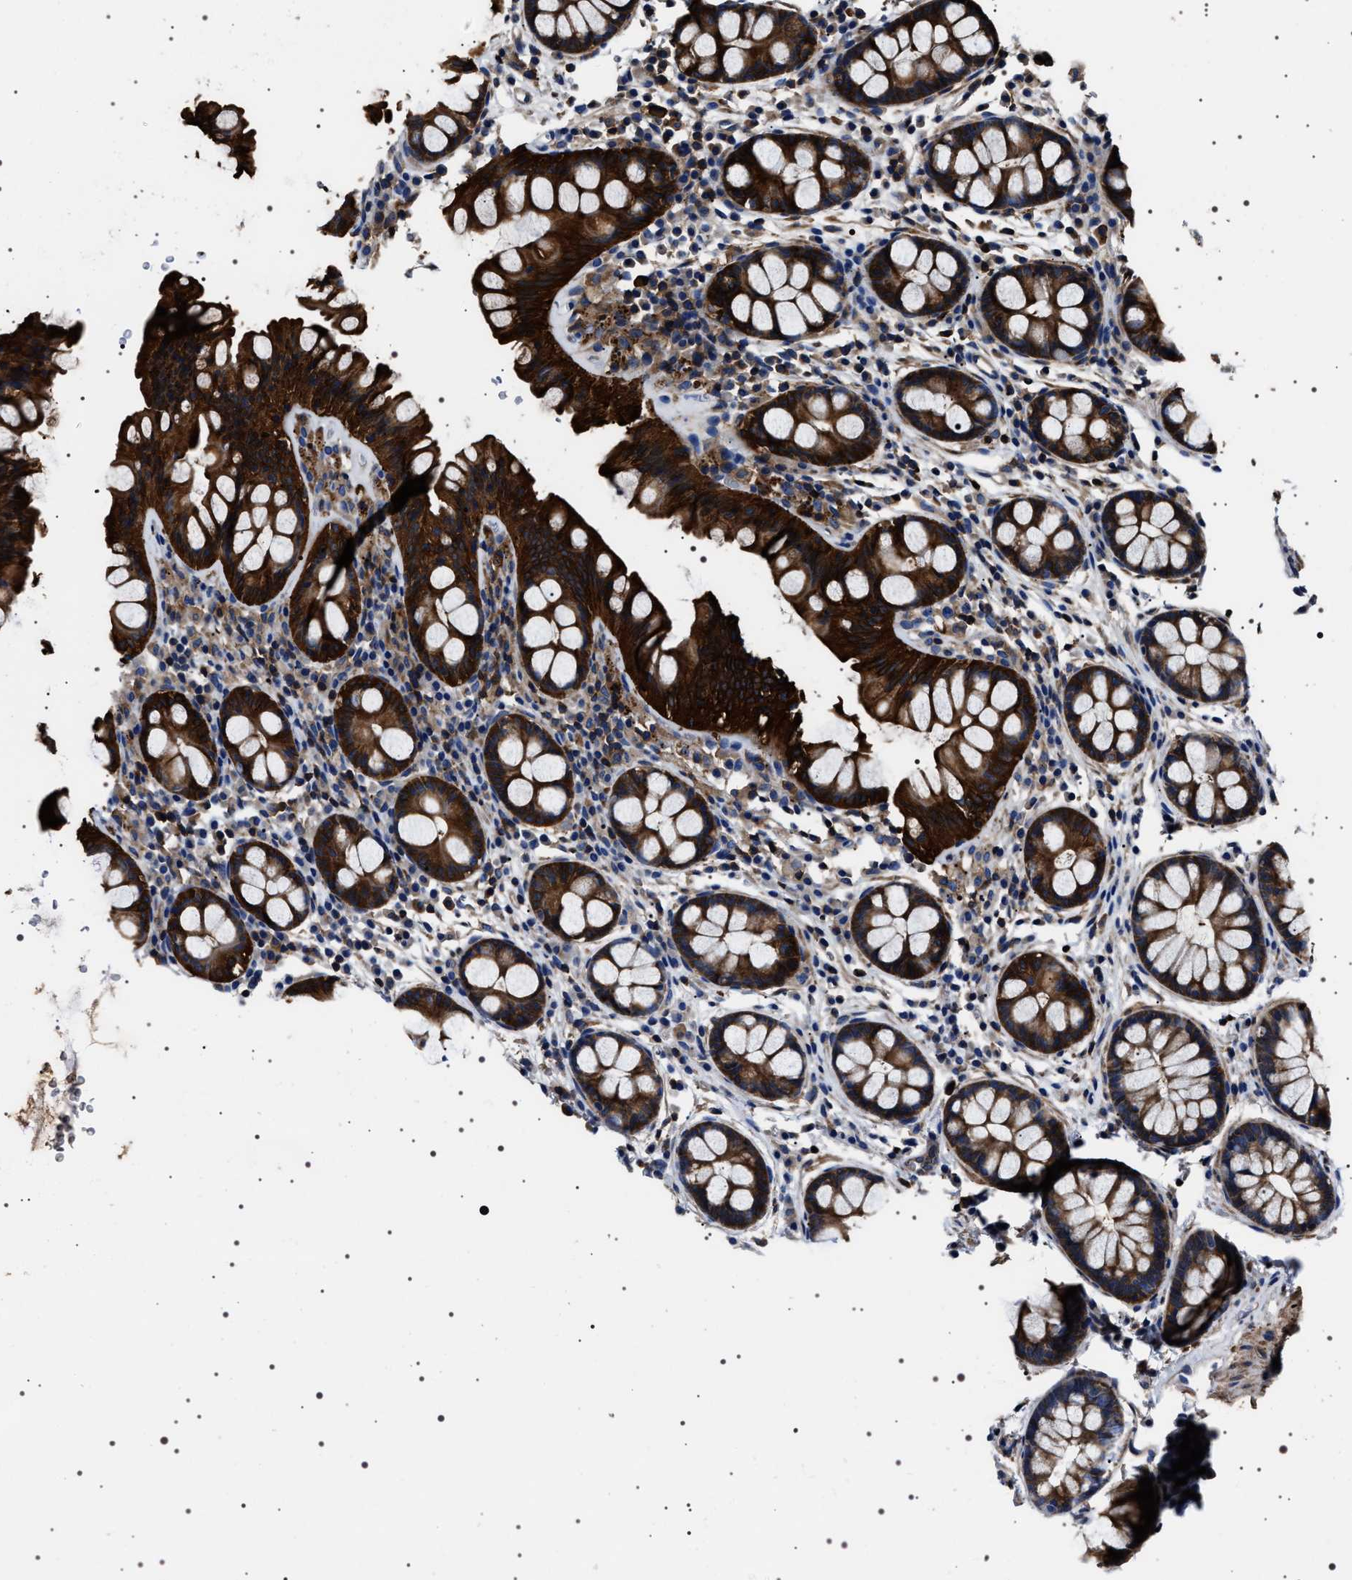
{"staining": {"intensity": "moderate", "quantity": ">75%", "location": "cytoplasmic/membranous"}, "tissue": "colon", "cell_type": "Endothelial cells", "image_type": "normal", "snomed": [{"axis": "morphology", "description": "Normal tissue, NOS"}, {"axis": "topography", "description": "Colon"}], "caption": "A brown stain shows moderate cytoplasmic/membranous positivity of a protein in endothelial cells of benign colon.", "gene": "WDR1", "patient": {"sex": "female", "age": 80}}